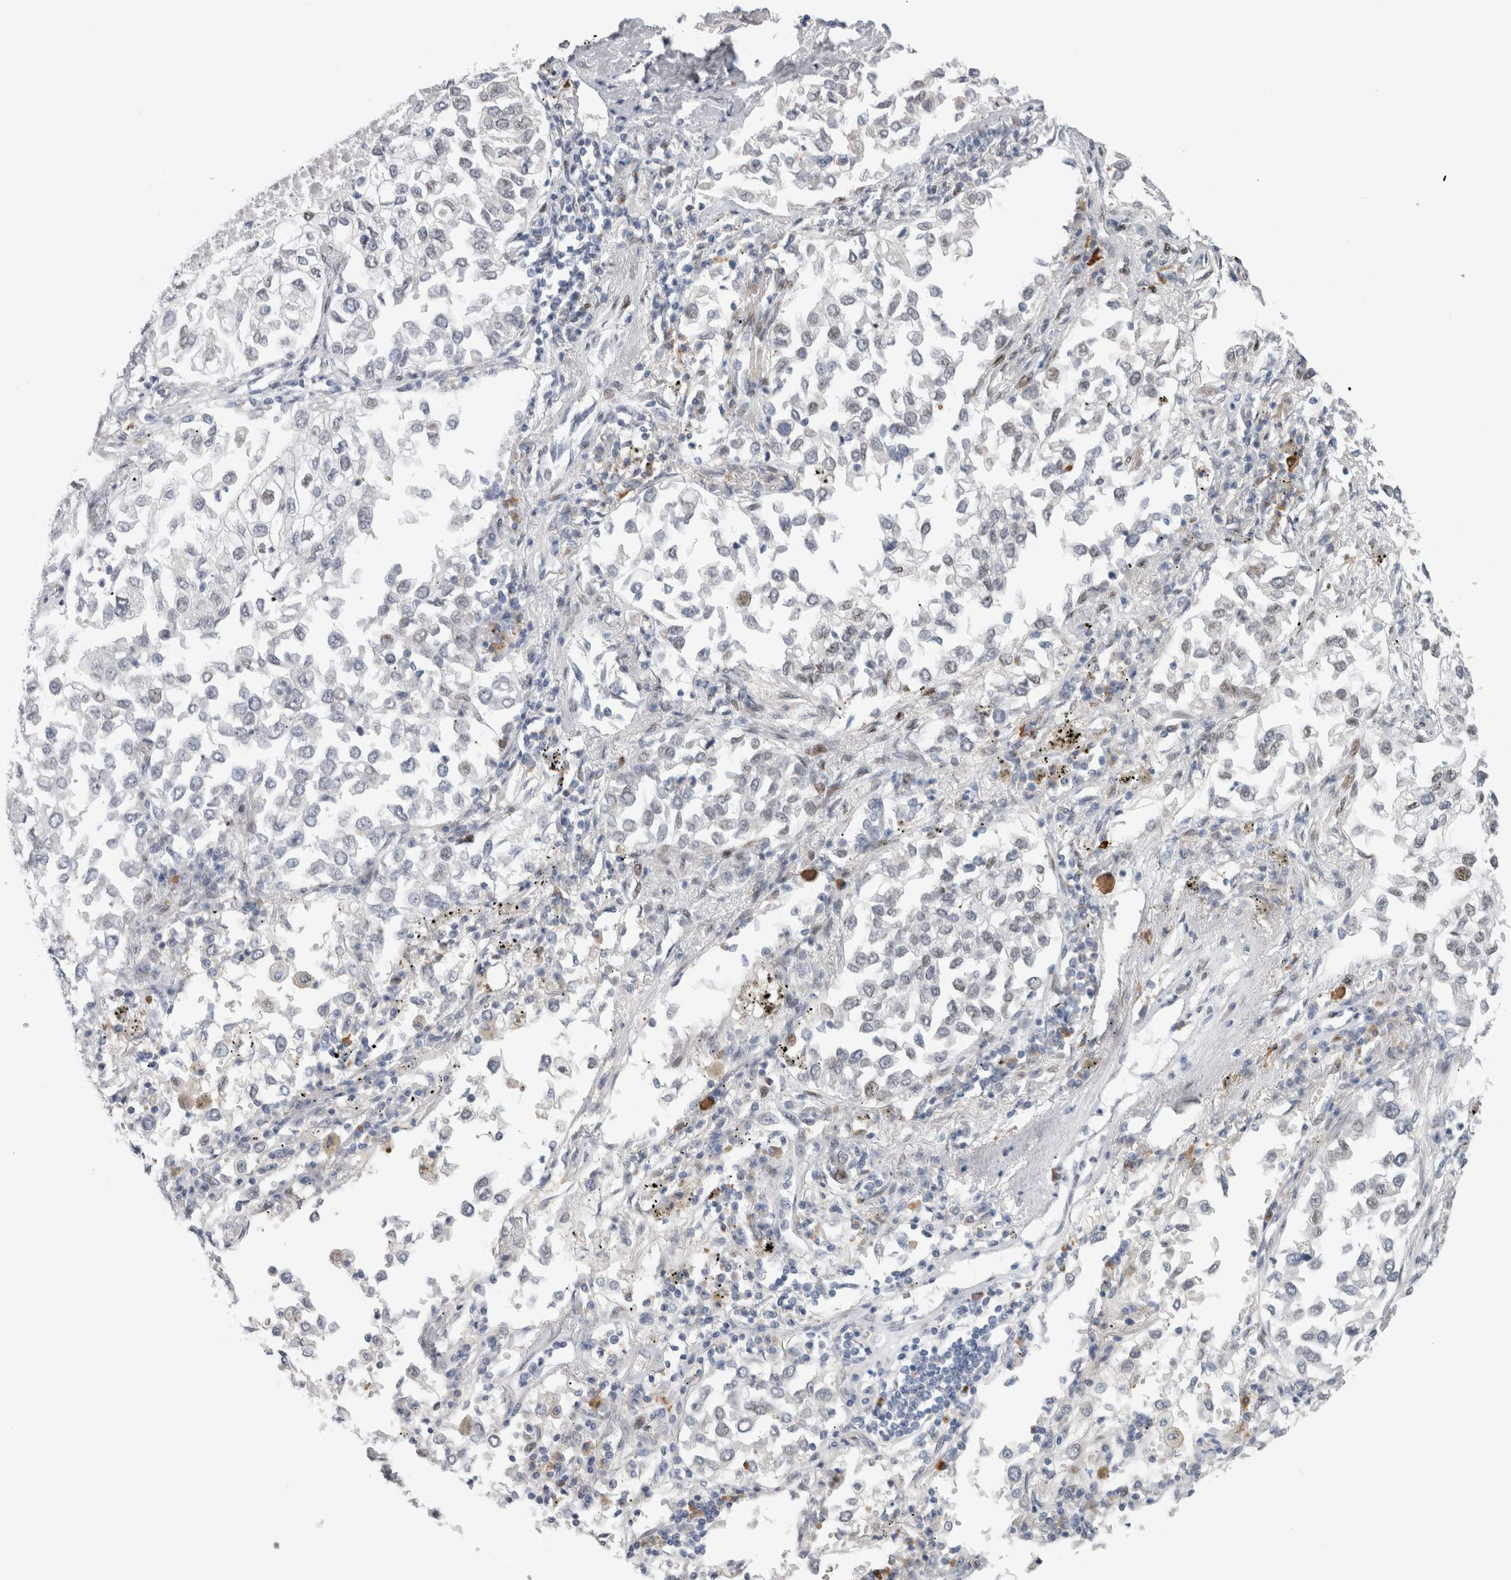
{"staining": {"intensity": "negative", "quantity": "none", "location": "none"}, "tissue": "lung cancer", "cell_type": "Tumor cells", "image_type": "cancer", "snomed": [{"axis": "morphology", "description": "Inflammation, NOS"}, {"axis": "morphology", "description": "Adenocarcinoma, NOS"}, {"axis": "topography", "description": "Lung"}], "caption": "The IHC micrograph has no significant expression in tumor cells of lung cancer tissue.", "gene": "DMTN", "patient": {"sex": "male", "age": 63}}